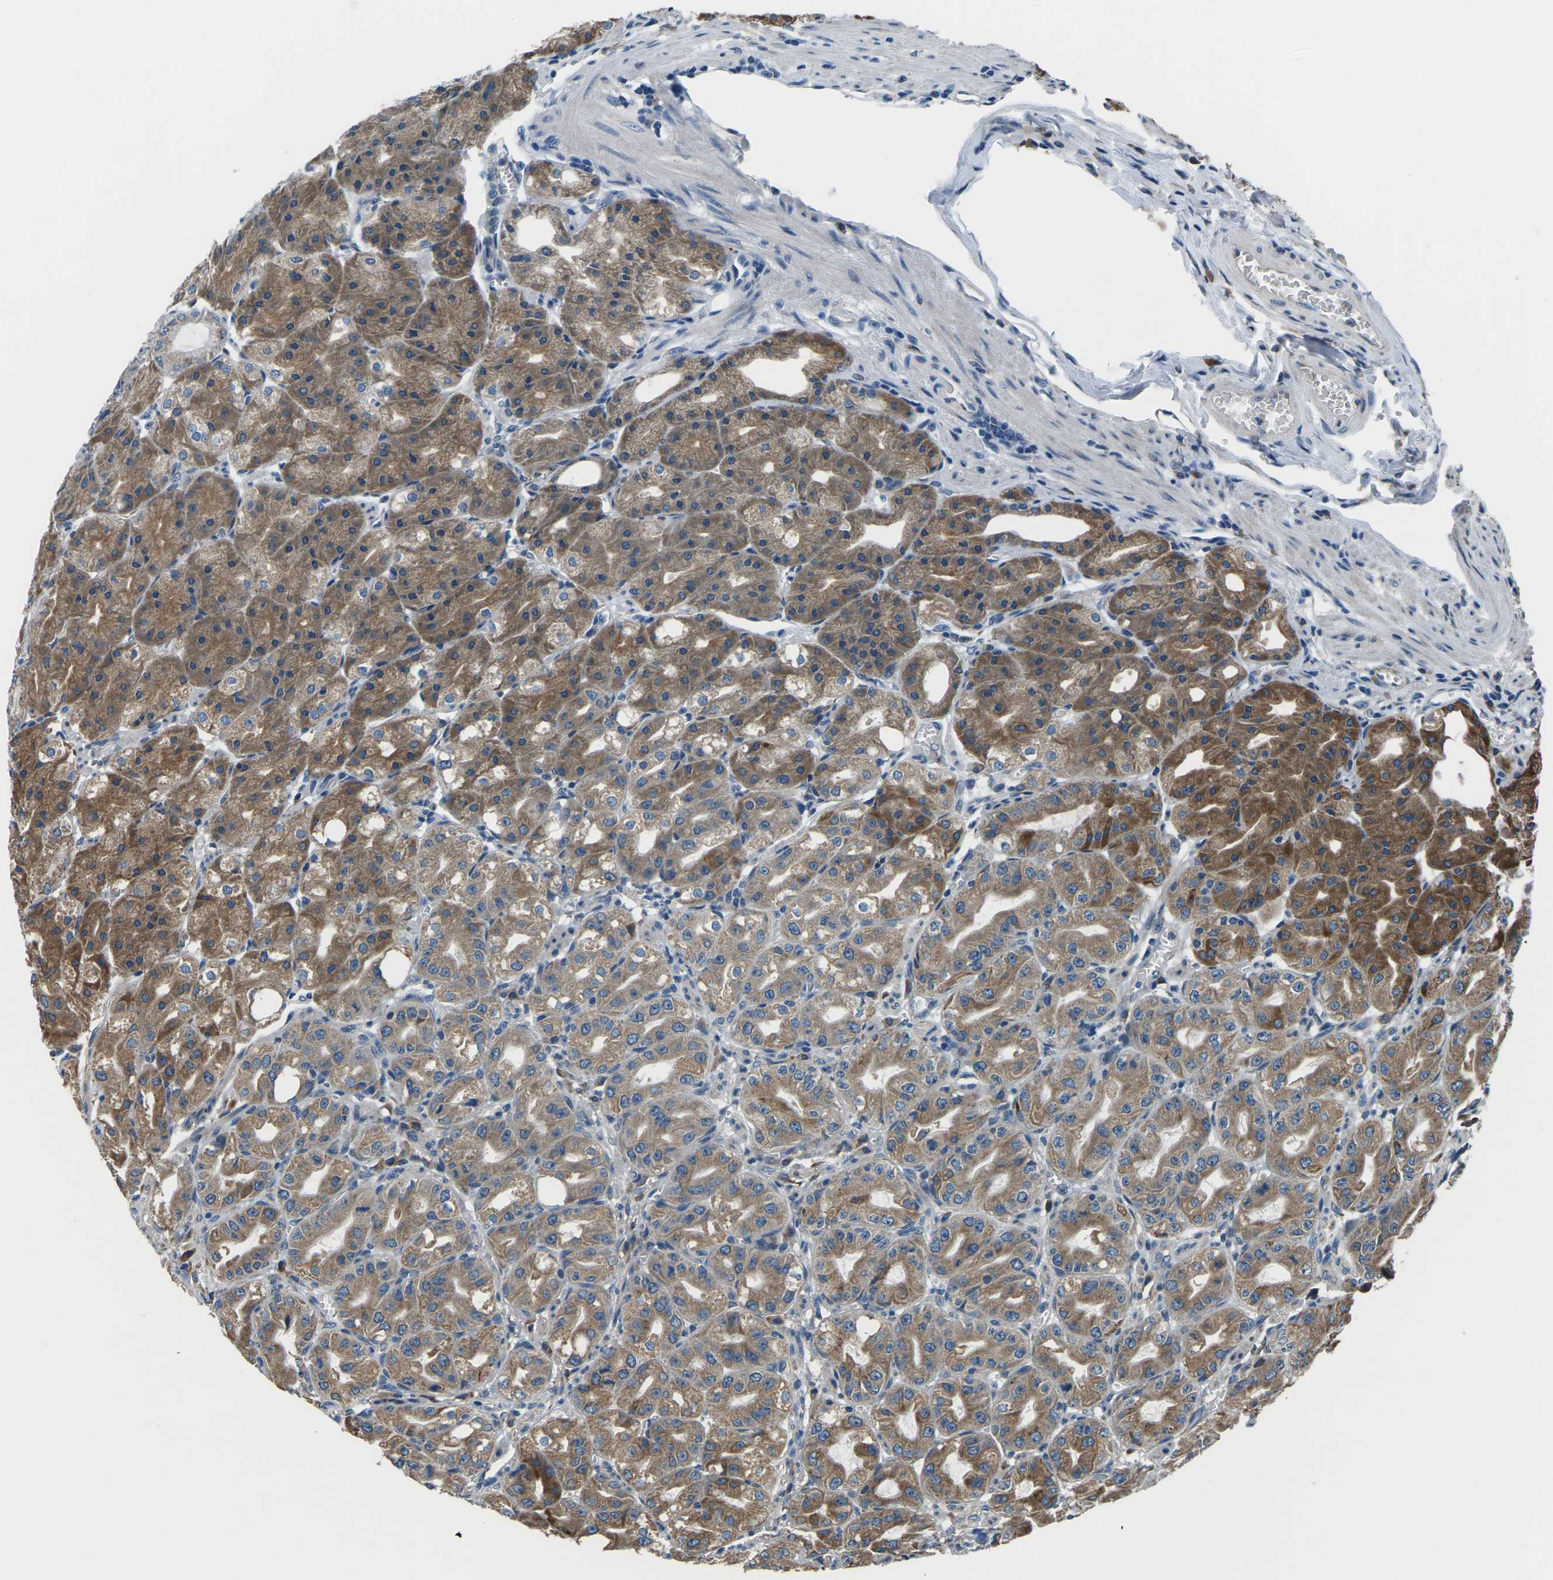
{"staining": {"intensity": "strong", "quantity": ">75%", "location": "cytoplasmic/membranous"}, "tissue": "stomach", "cell_type": "Glandular cells", "image_type": "normal", "snomed": [{"axis": "morphology", "description": "Normal tissue, NOS"}, {"axis": "topography", "description": "Stomach, lower"}], "caption": "A high-resolution histopathology image shows IHC staining of normal stomach, which demonstrates strong cytoplasmic/membranous positivity in approximately >75% of glandular cells.", "gene": "GABRP", "patient": {"sex": "male", "age": 71}}